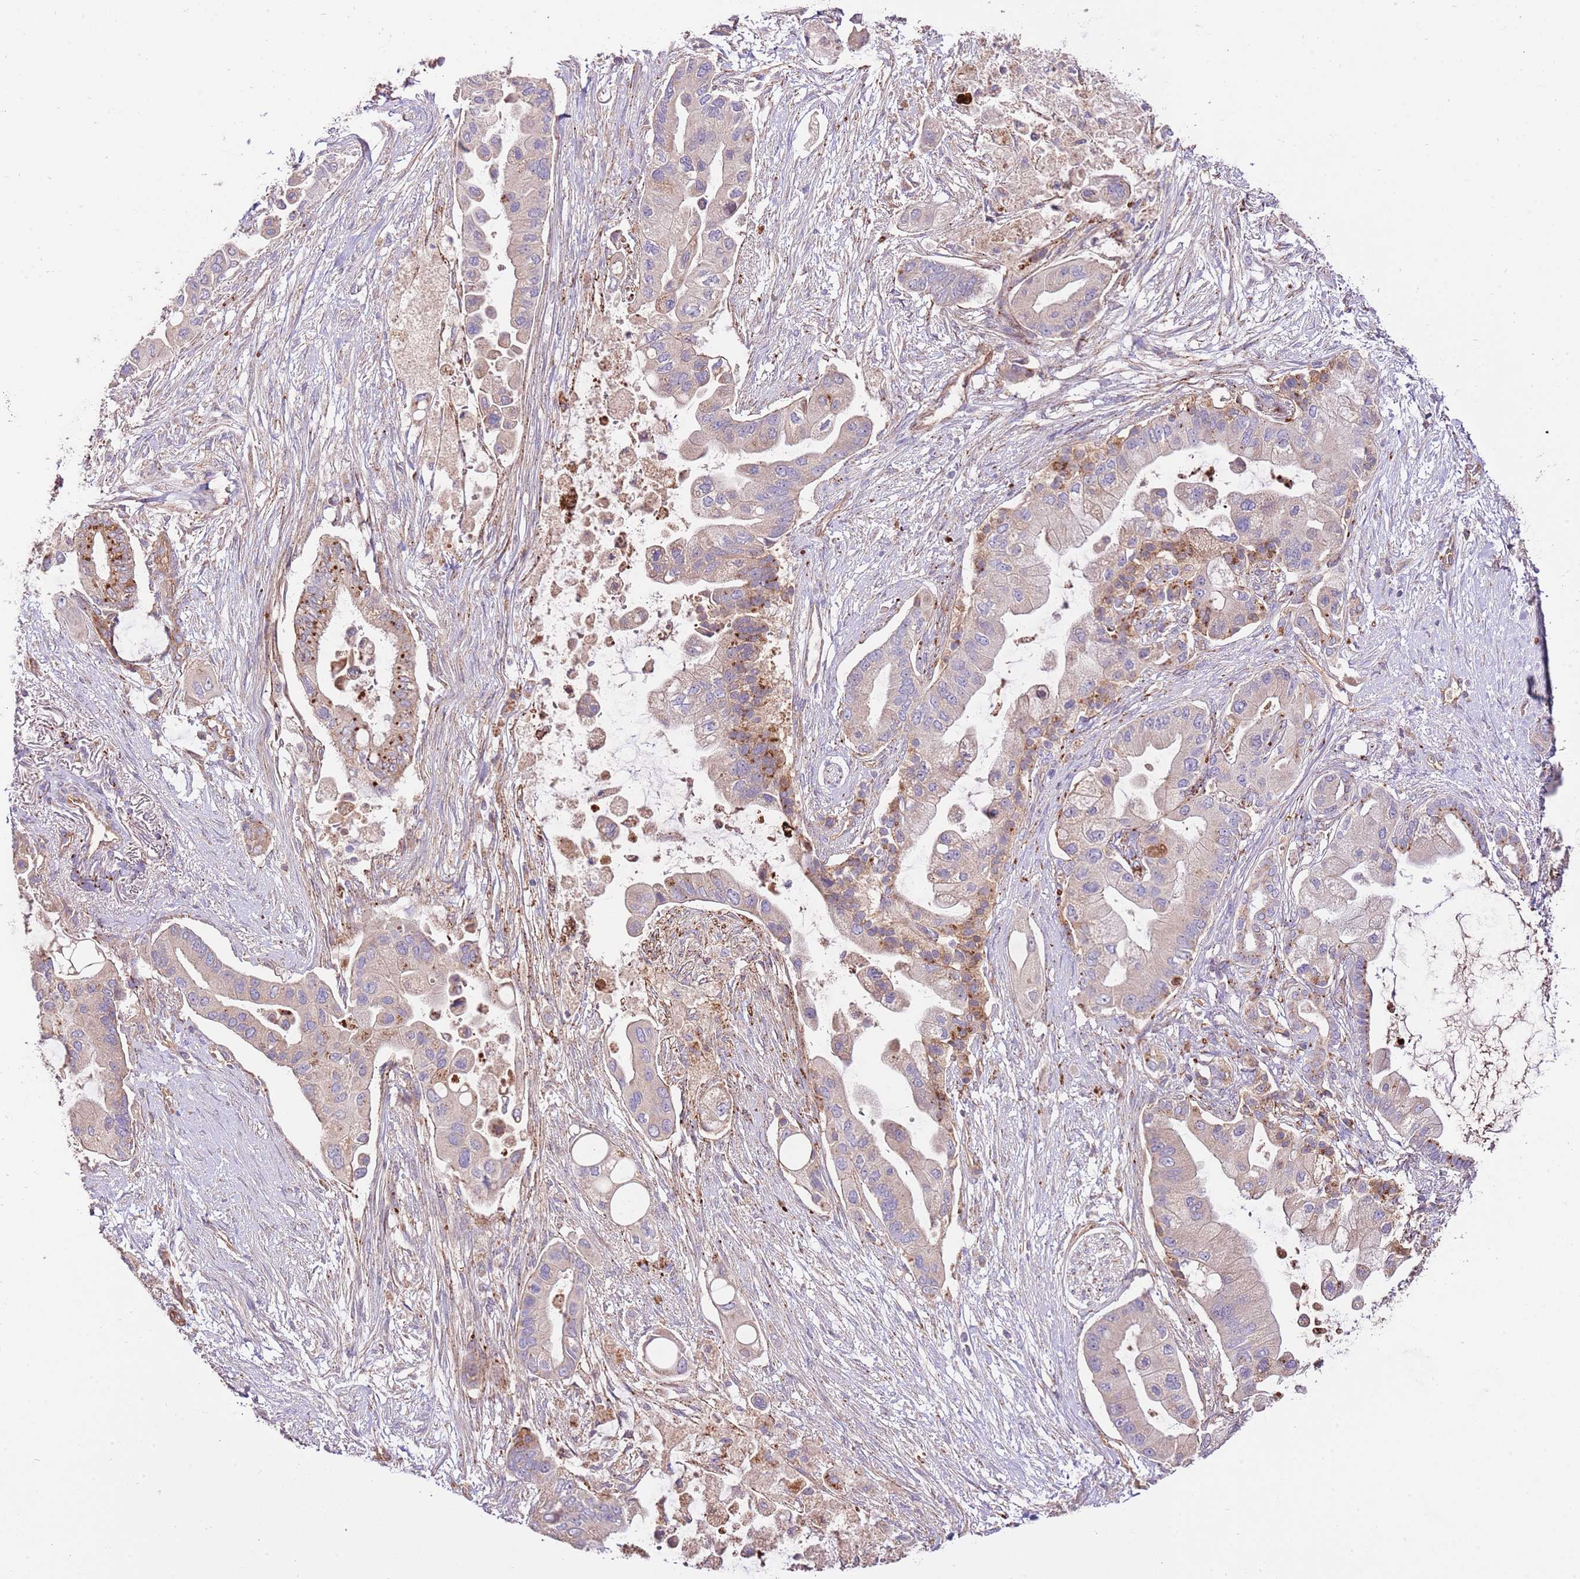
{"staining": {"intensity": "moderate", "quantity": "<25%", "location": "cytoplasmic/membranous"}, "tissue": "pancreatic cancer", "cell_type": "Tumor cells", "image_type": "cancer", "snomed": [{"axis": "morphology", "description": "Adenocarcinoma, NOS"}, {"axis": "topography", "description": "Pancreas"}], "caption": "Moderate cytoplasmic/membranous protein expression is present in about <25% of tumor cells in pancreatic cancer (adenocarcinoma). (brown staining indicates protein expression, while blue staining denotes nuclei).", "gene": "DOCK6", "patient": {"sex": "male", "age": 57}}